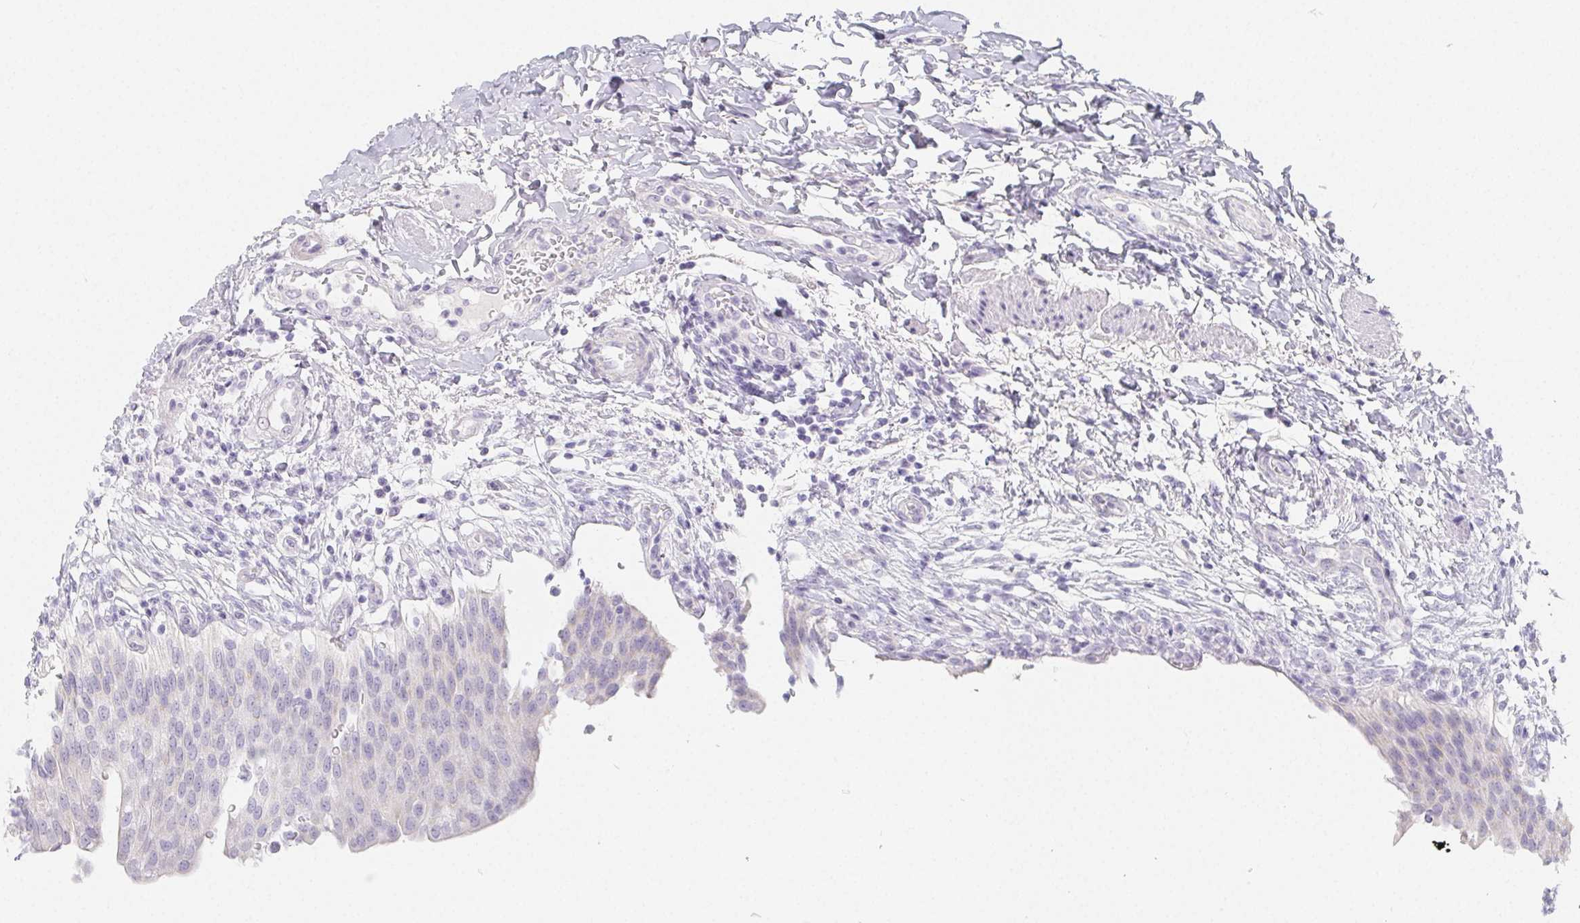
{"staining": {"intensity": "negative", "quantity": "none", "location": "none"}, "tissue": "urinary bladder", "cell_type": "Urothelial cells", "image_type": "normal", "snomed": [{"axis": "morphology", "description": "Normal tissue, NOS"}, {"axis": "topography", "description": "Urinary bladder"}, {"axis": "topography", "description": "Peripheral nerve tissue"}], "caption": "Urinary bladder stained for a protein using IHC reveals no positivity urothelial cells.", "gene": "GLIPR1L1", "patient": {"sex": "female", "age": 60}}